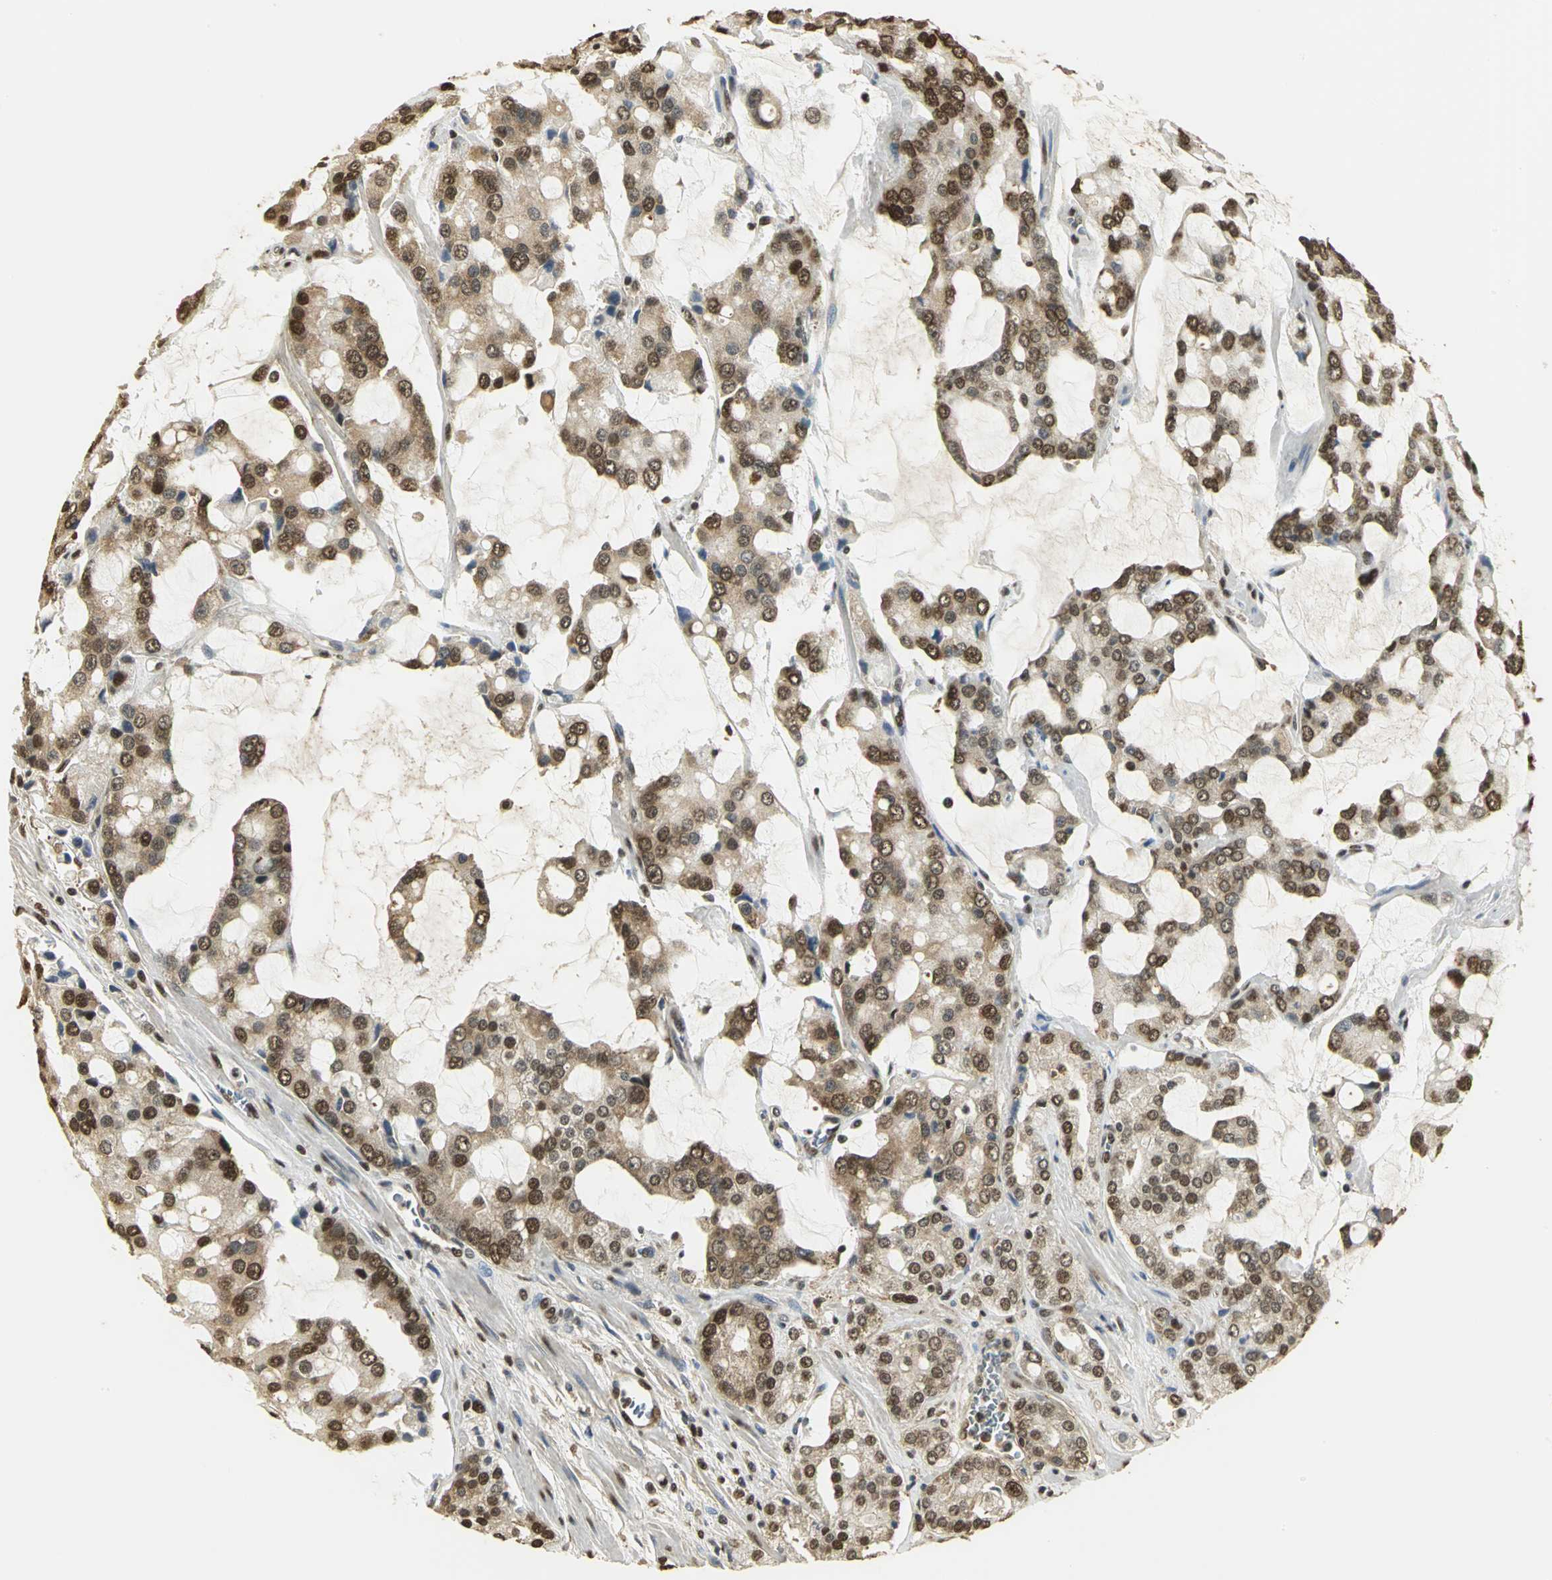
{"staining": {"intensity": "strong", "quantity": ">75%", "location": "cytoplasmic/membranous,nuclear"}, "tissue": "prostate cancer", "cell_type": "Tumor cells", "image_type": "cancer", "snomed": [{"axis": "morphology", "description": "Adenocarcinoma, High grade"}, {"axis": "topography", "description": "Prostate"}], "caption": "Protein analysis of prostate high-grade adenocarcinoma tissue shows strong cytoplasmic/membranous and nuclear expression in approximately >75% of tumor cells.", "gene": "SET", "patient": {"sex": "male", "age": 67}}